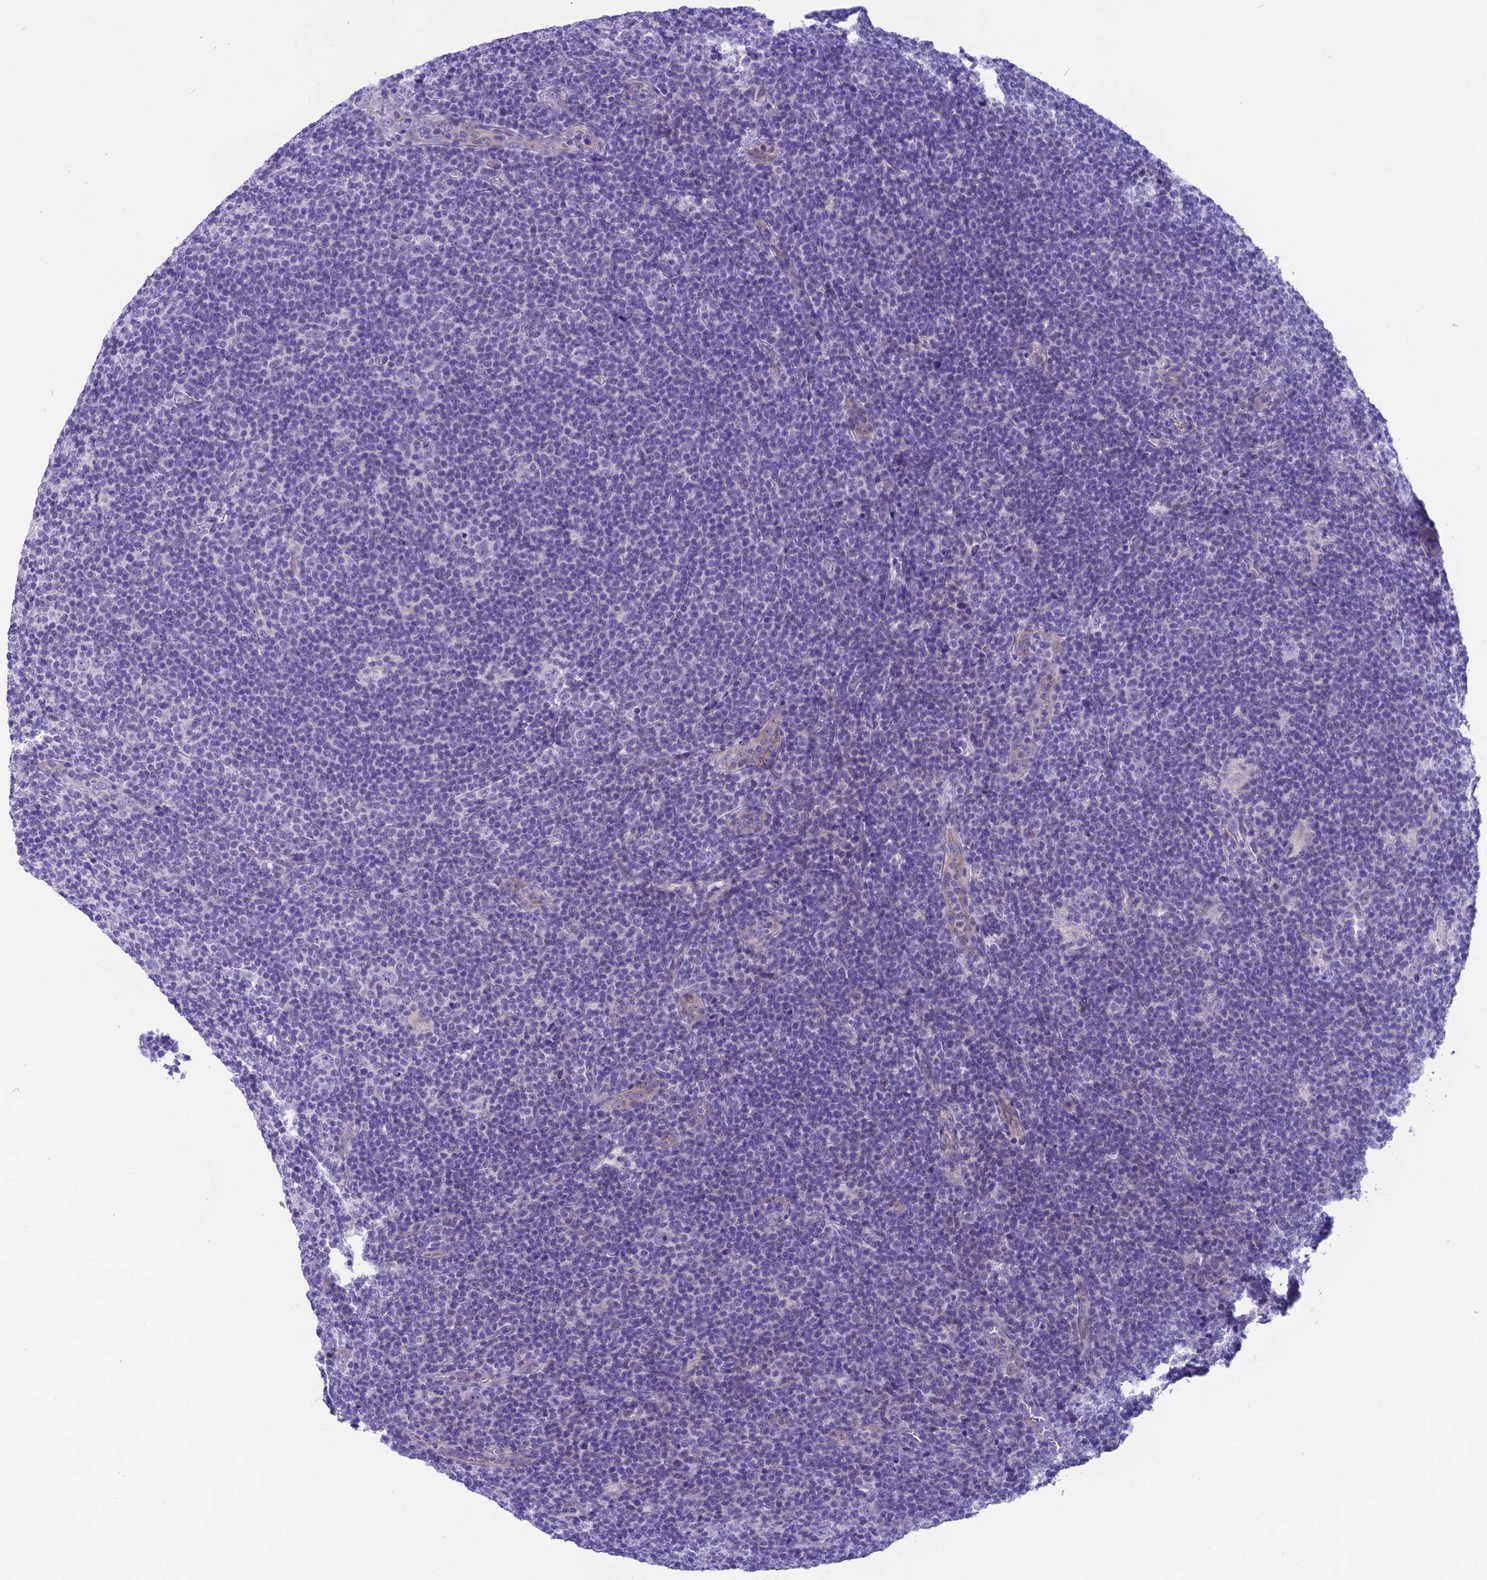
{"staining": {"intensity": "negative", "quantity": "none", "location": "none"}, "tissue": "lymphoma", "cell_type": "Tumor cells", "image_type": "cancer", "snomed": [{"axis": "morphology", "description": "Hodgkin's disease, NOS"}, {"axis": "topography", "description": "Lymph node"}], "caption": "There is no significant positivity in tumor cells of lymphoma.", "gene": "PRR15", "patient": {"sex": "female", "age": 57}}